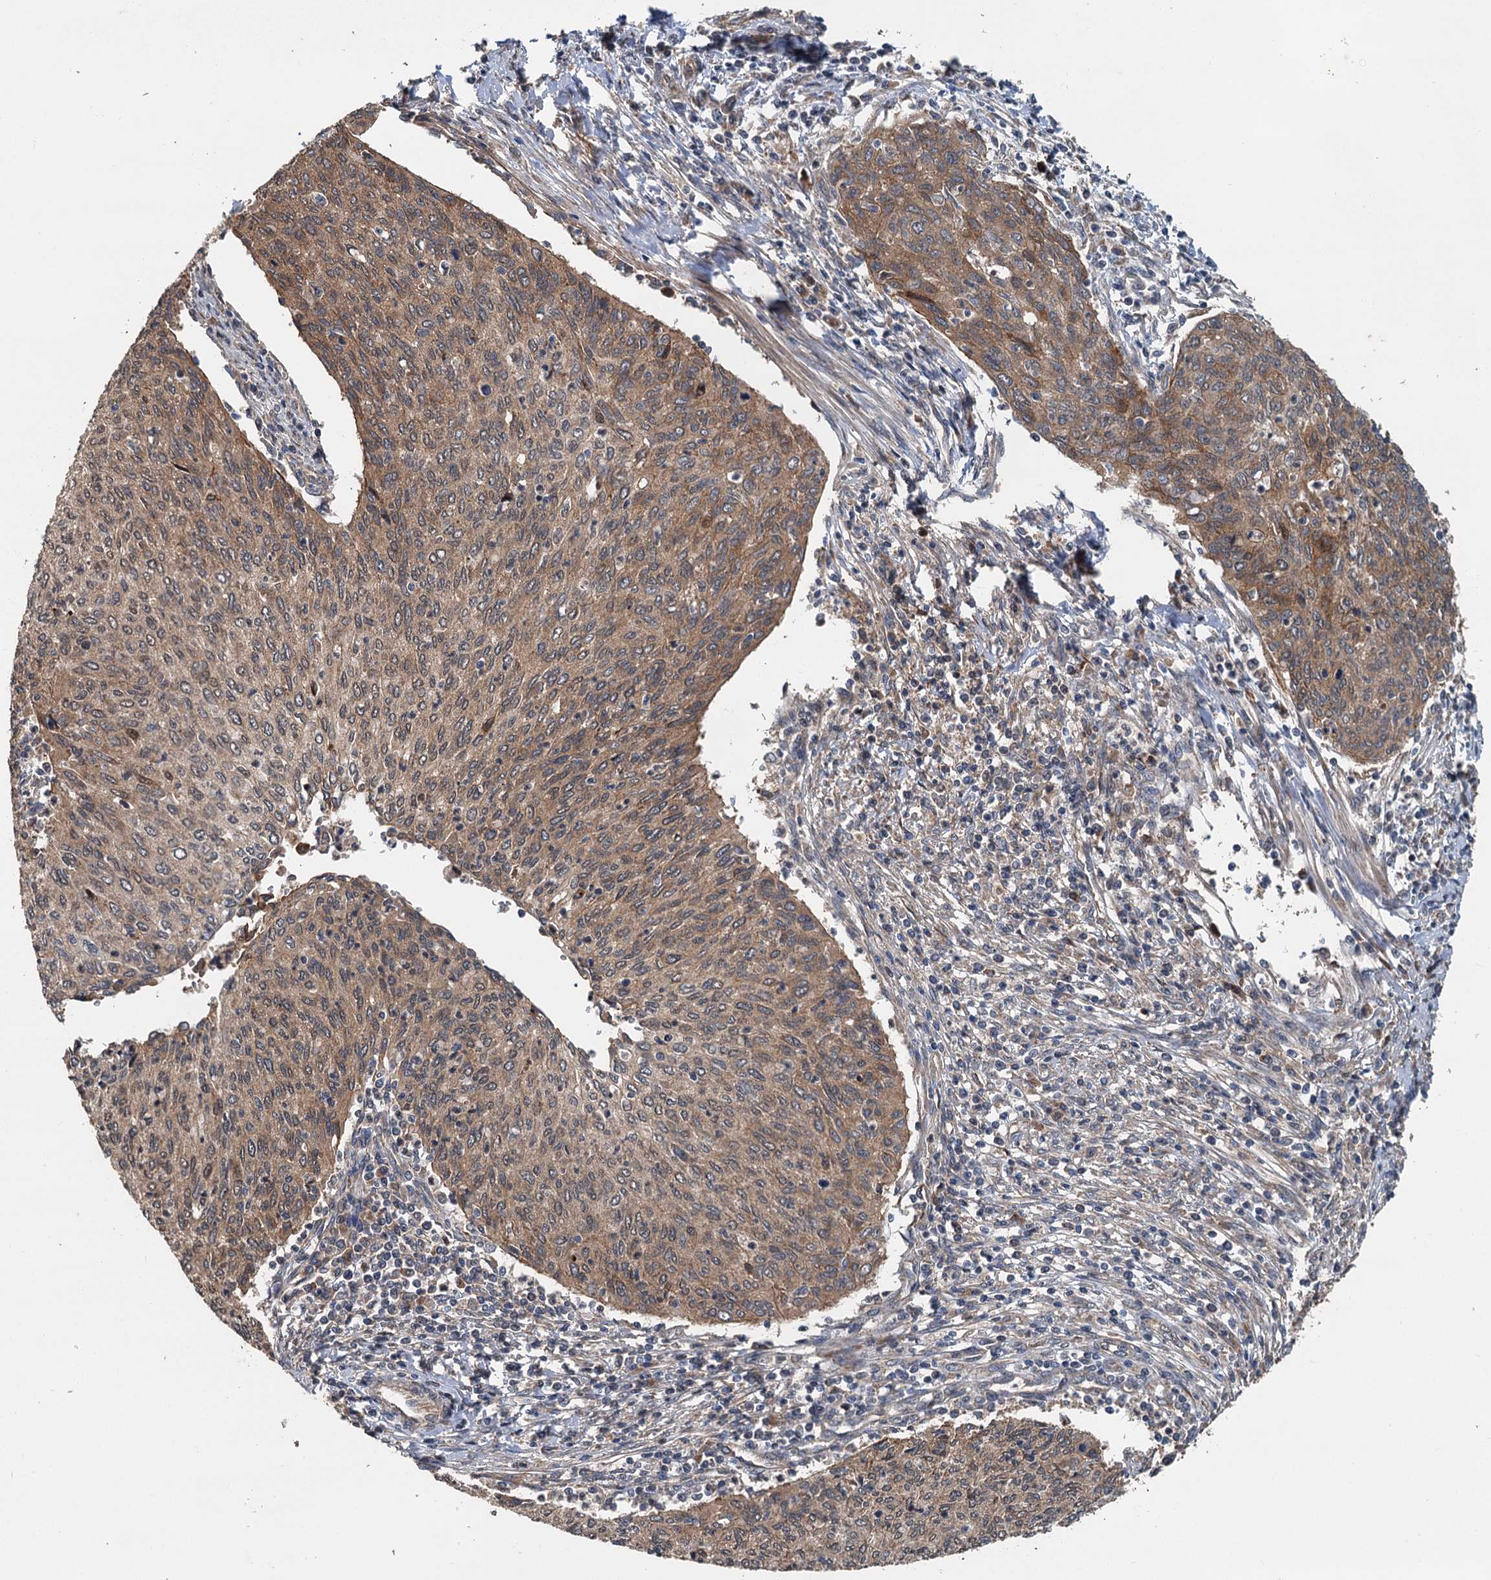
{"staining": {"intensity": "moderate", "quantity": ">75%", "location": "cytoplasmic/membranous"}, "tissue": "cervical cancer", "cell_type": "Tumor cells", "image_type": "cancer", "snomed": [{"axis": "morphology", "description": "Squamous cell carcinoma, NOS"}, {"axis": "topography", "description": "Cervix"}], "caption": "This histopathology image shows IHC staining of human cervical cancer, with medium moderate cytoplasmic/membranous staining in approximately >75% of tumor cells.", "gene": "LRRK2", "patient": {"sex": "female", "age": 38}}